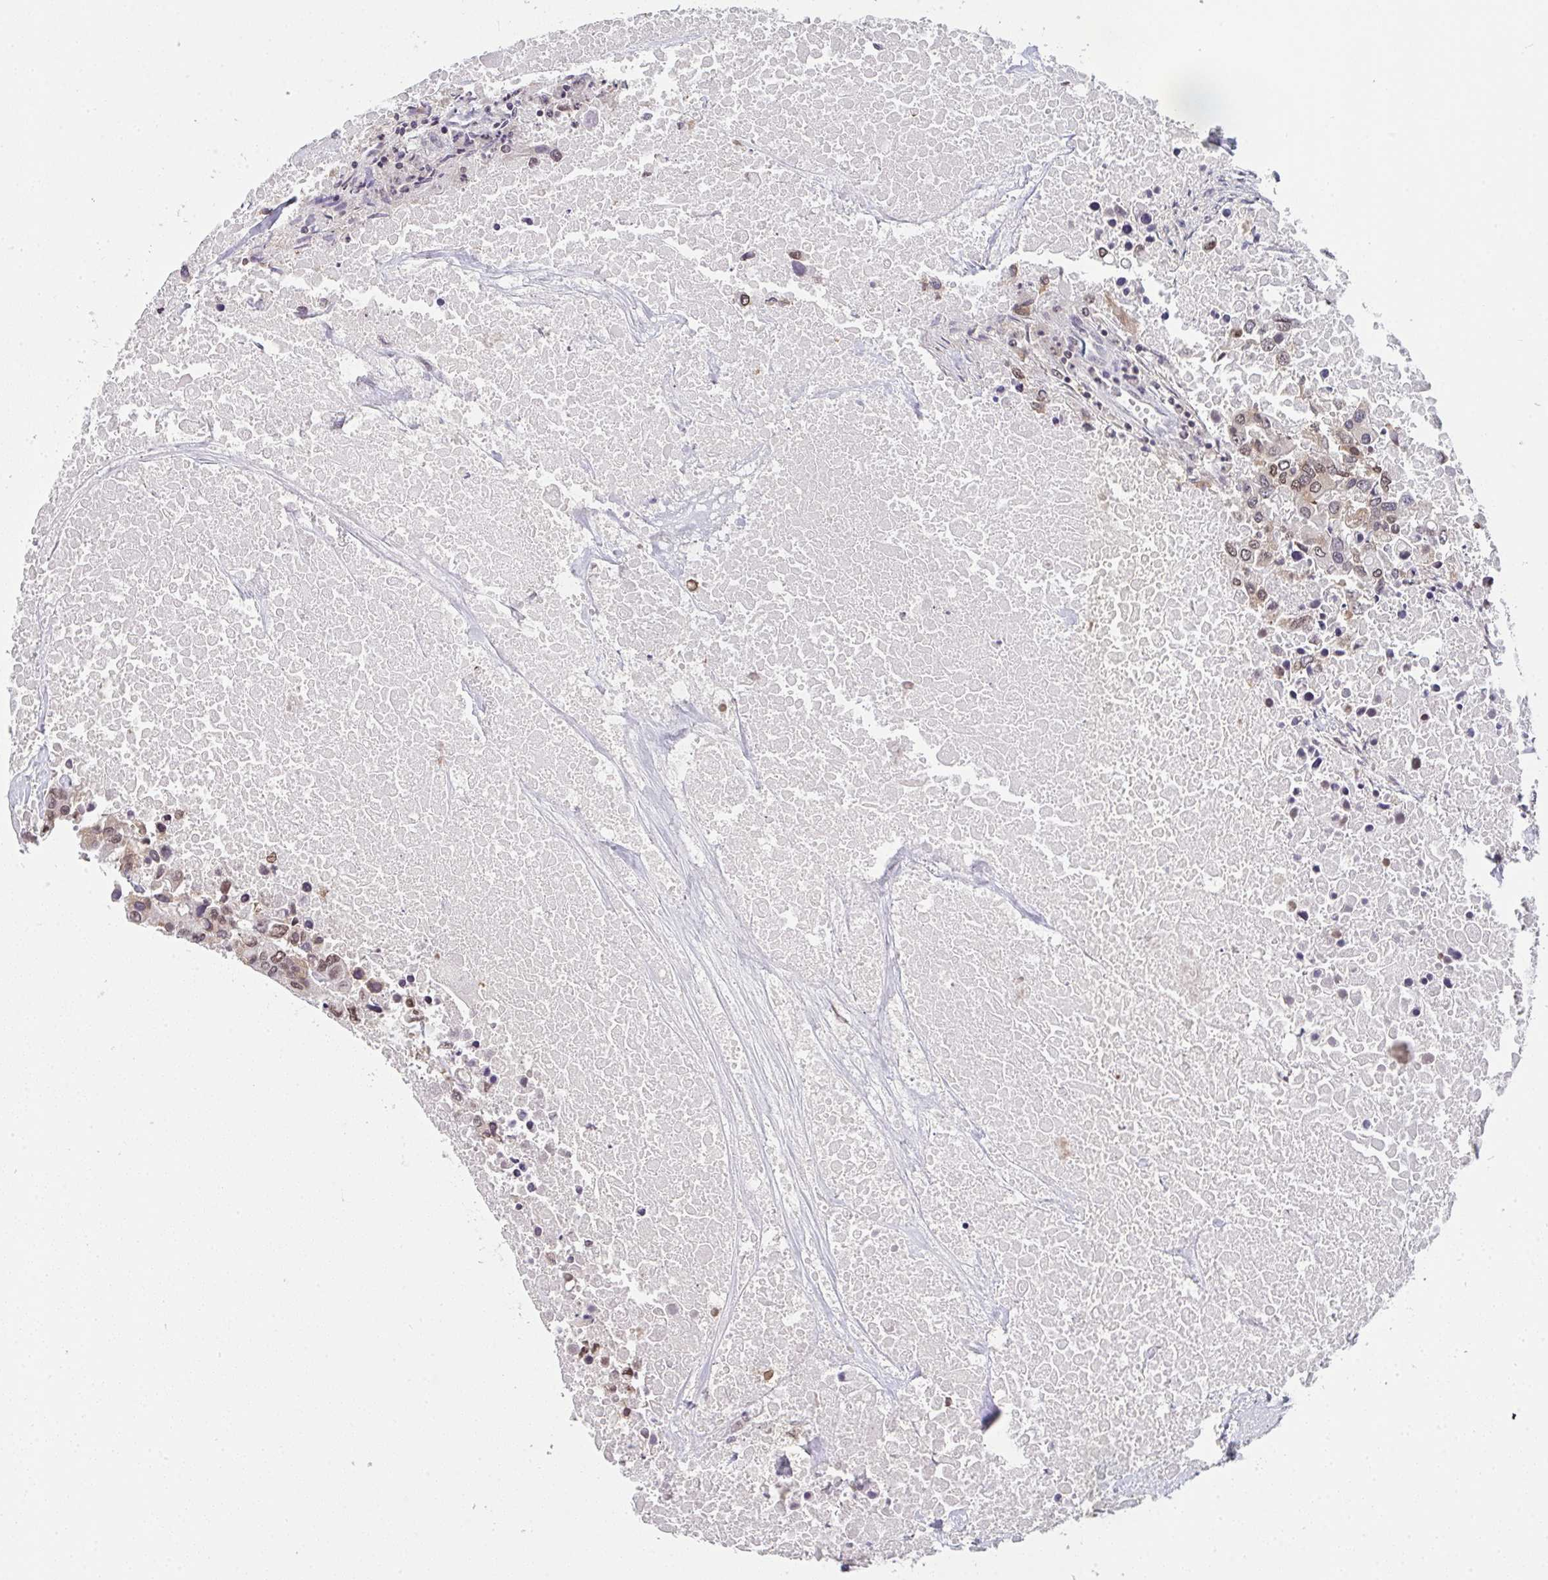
{"staining": {"intensity": "moderate", "quantity": ">75%", "location": "nuclear"}, "tissue": "colorectal cancer", "cell_type": "Tumor cells", "image_type": "cancer", "snomed": [{"axis": "morphology", "description": "Adenocarcinoma, NOS"}, {"axis": "topography", "description": "Colon"}], "caption": "IHC histopathology image of colorectal cancer (adenocarcinoma) stained for a protein (brown), which demonstrates medium levels of moderate nuclear positivity in approximately >75% of tumor cells.", "gene": "DKC1", "patient": {"sex": "male", "age": 77}}